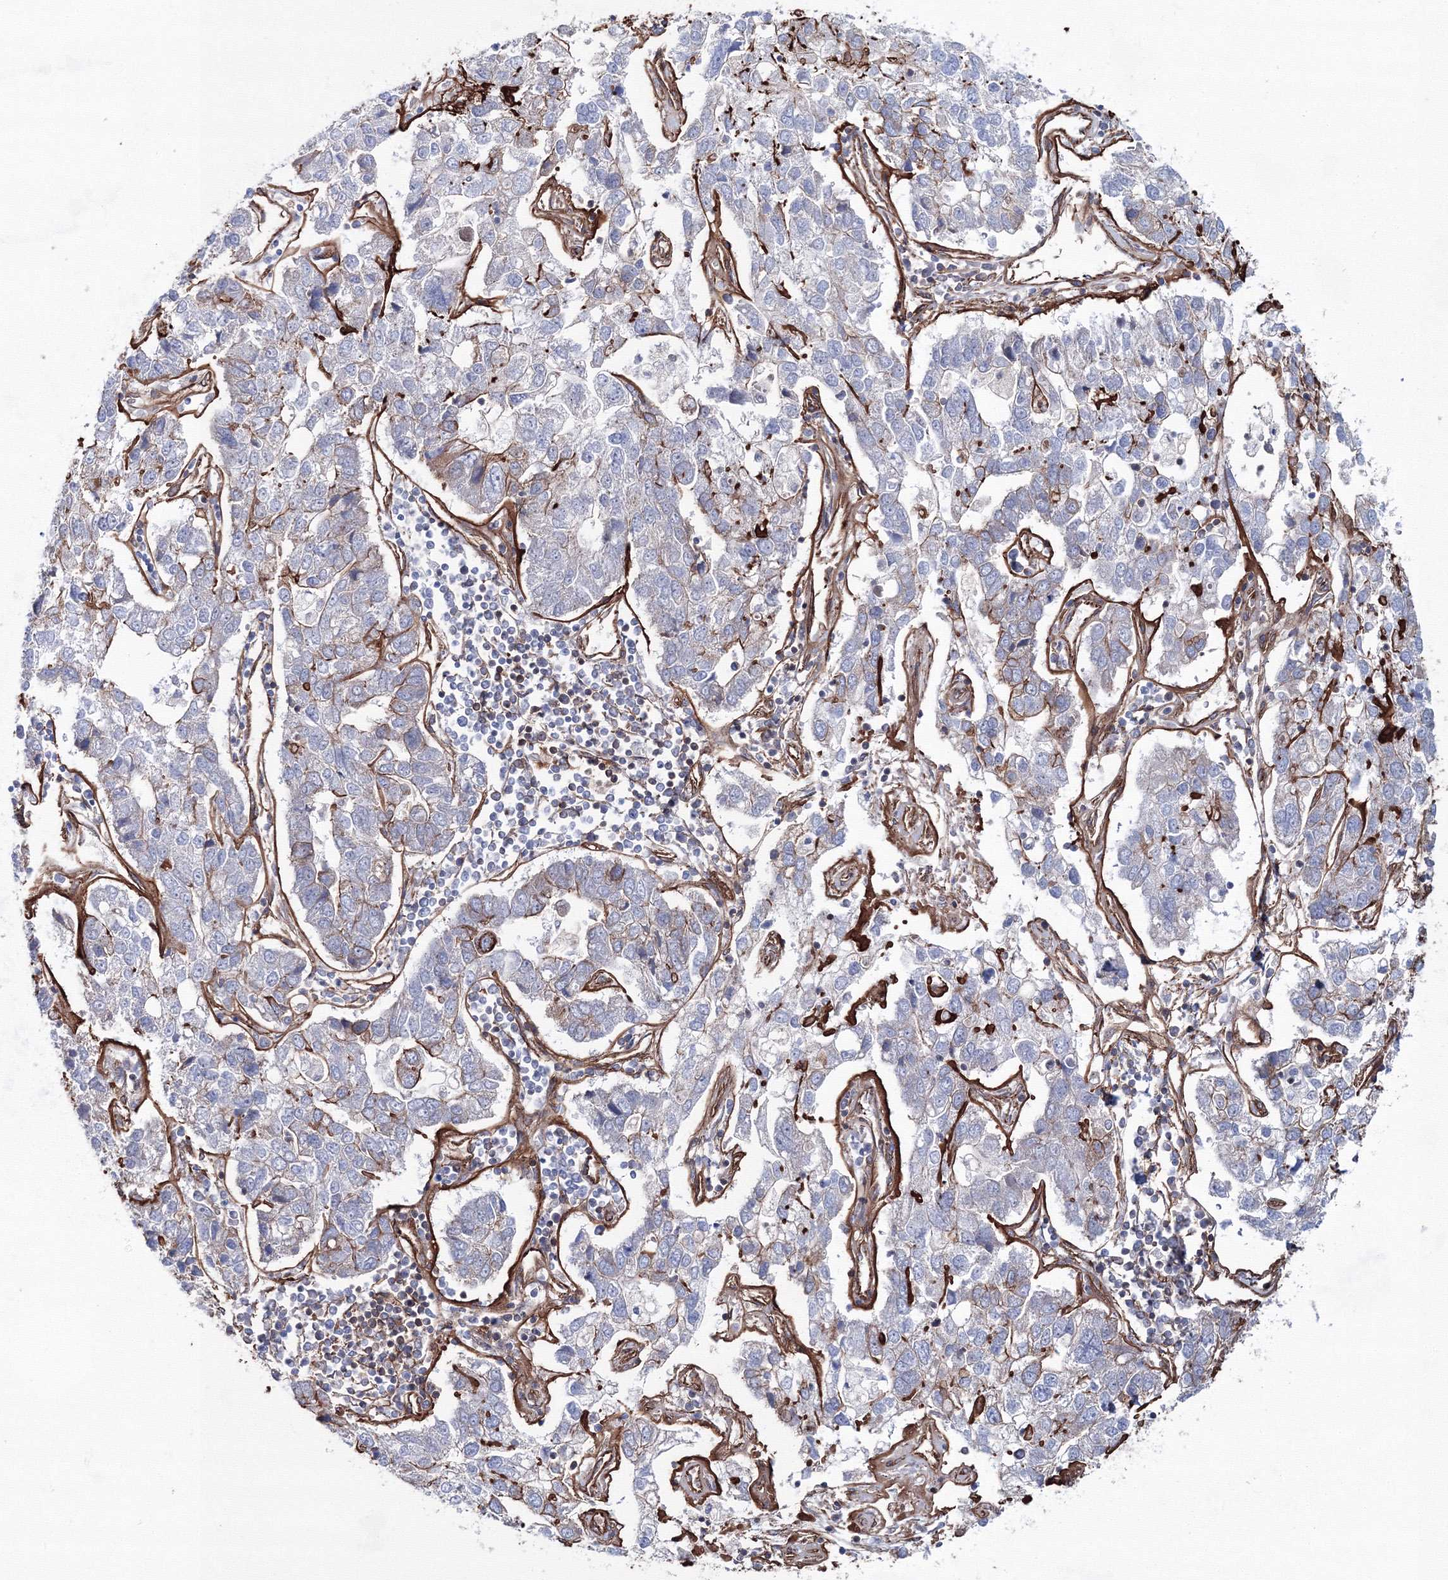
{"staining": {"intensity": "negative", "quantity": "none", "location": "none"}, "tissue": "pancreatic cancer", "cell_type": "Tumor cells", "image_type": "cancer", "snomed": [{"axis": "morphology", "description": "Adenocarcinoma, NOS"}, {"axis": "topography", "description": "Pancreas"}], "caption": "This is an immunohistochemistry image of adenocarcinoma (pancreatic). There is no staining in tumor cells.", "gene": "ANKRD37", "patient": {"sex": "female", "age": 61}}